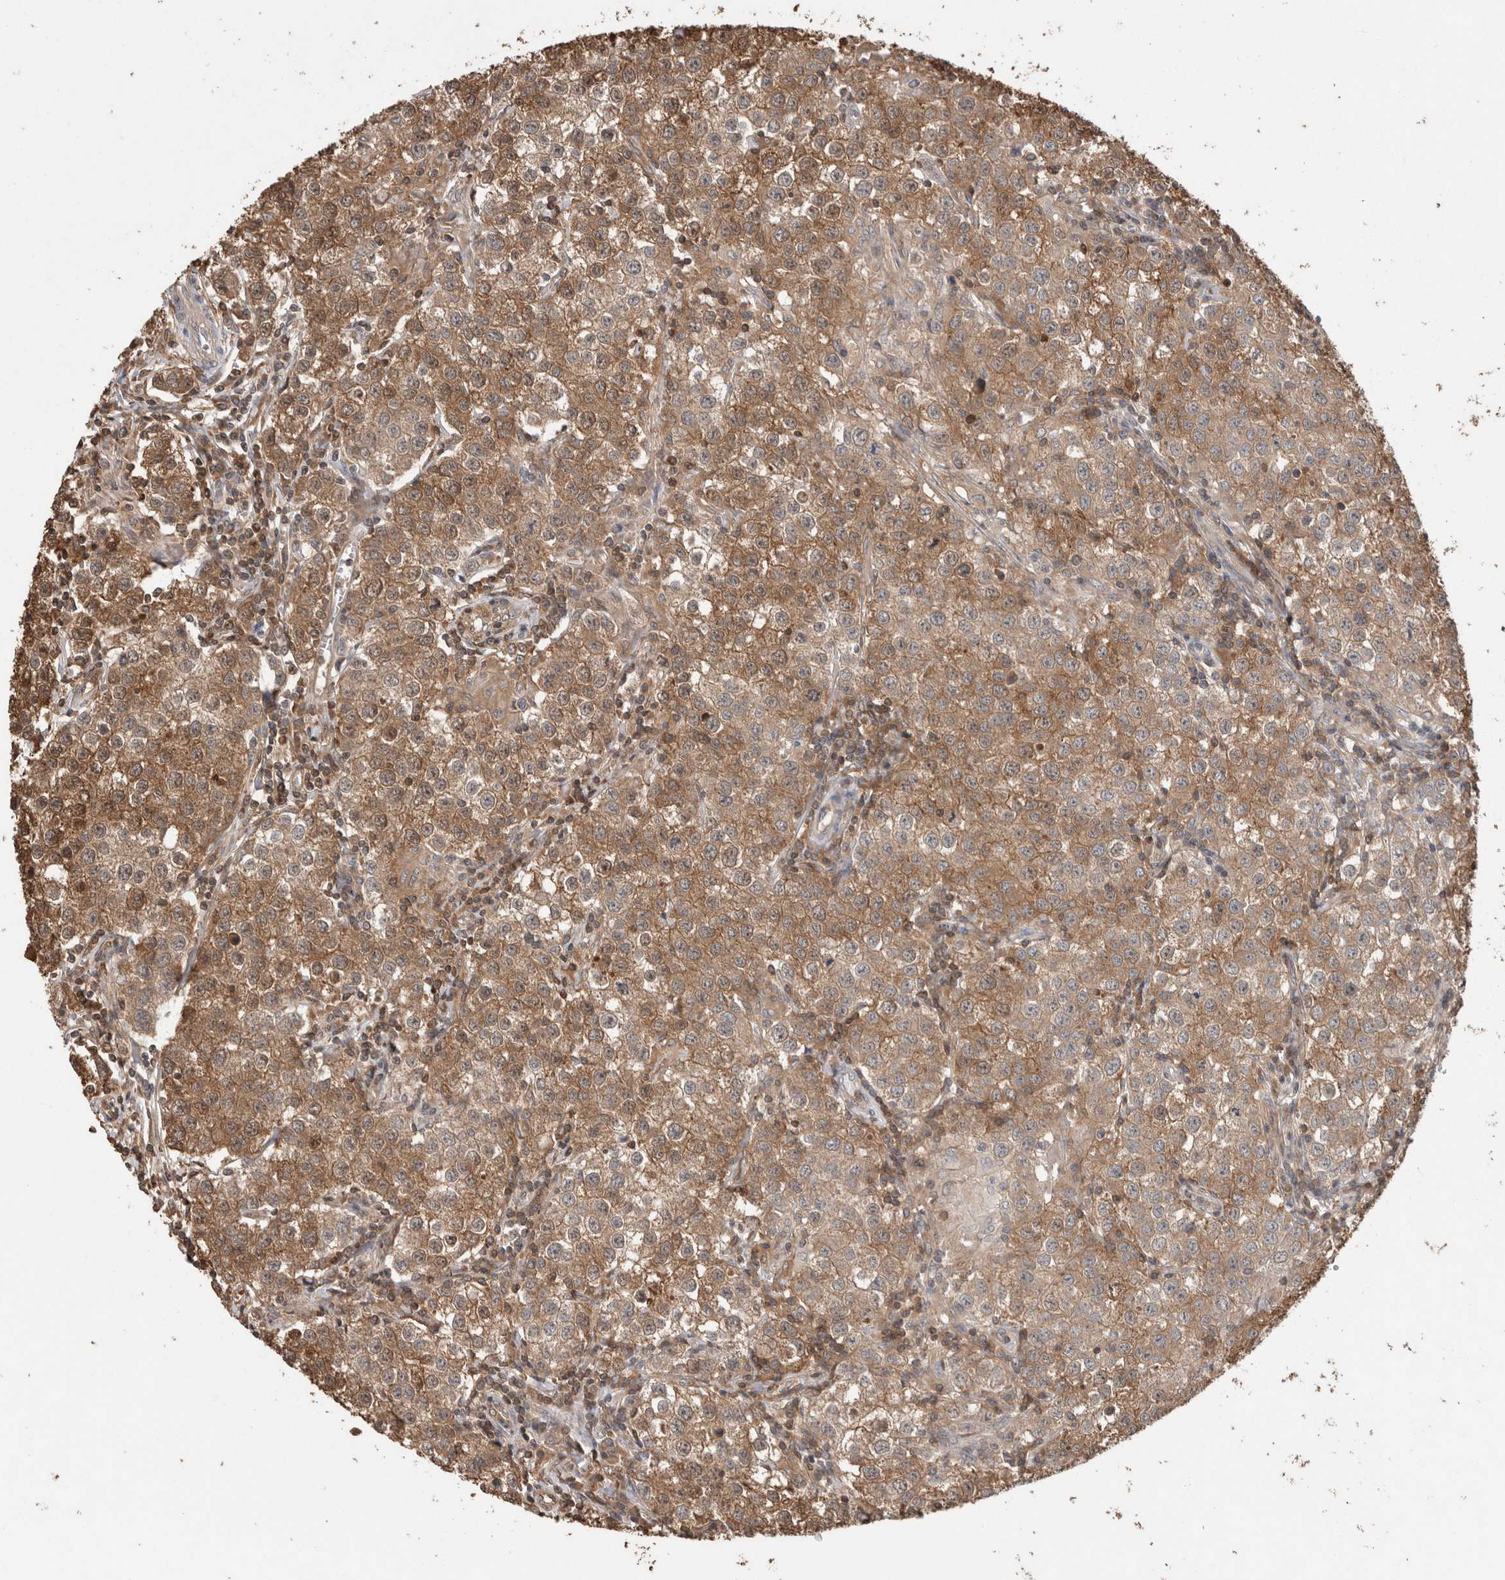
{"staining": {"intensity": "moderate", "quantity": ">75%", "location": "cytoplasmic/membranous"}, "tissue": "testis cancer", "cell_type": "Tumor cells", "image_type": "cancer", "snomed": [{"axis": "morphology", "description": "Seminoma, NOS"}, {"axis": "morphology", "description": "Carcinoma, Embryonal, NOS"}, {"axis": "topography", "description": "Testis"}], "caption": "Brown immunohistochemical staining in seminoma (testis) reveals moderate cytoplasmic/membranous staining in about >75% of tumor cells.", "gene": "TRIM5", "patient": {"sex": "male", "age": 43}}